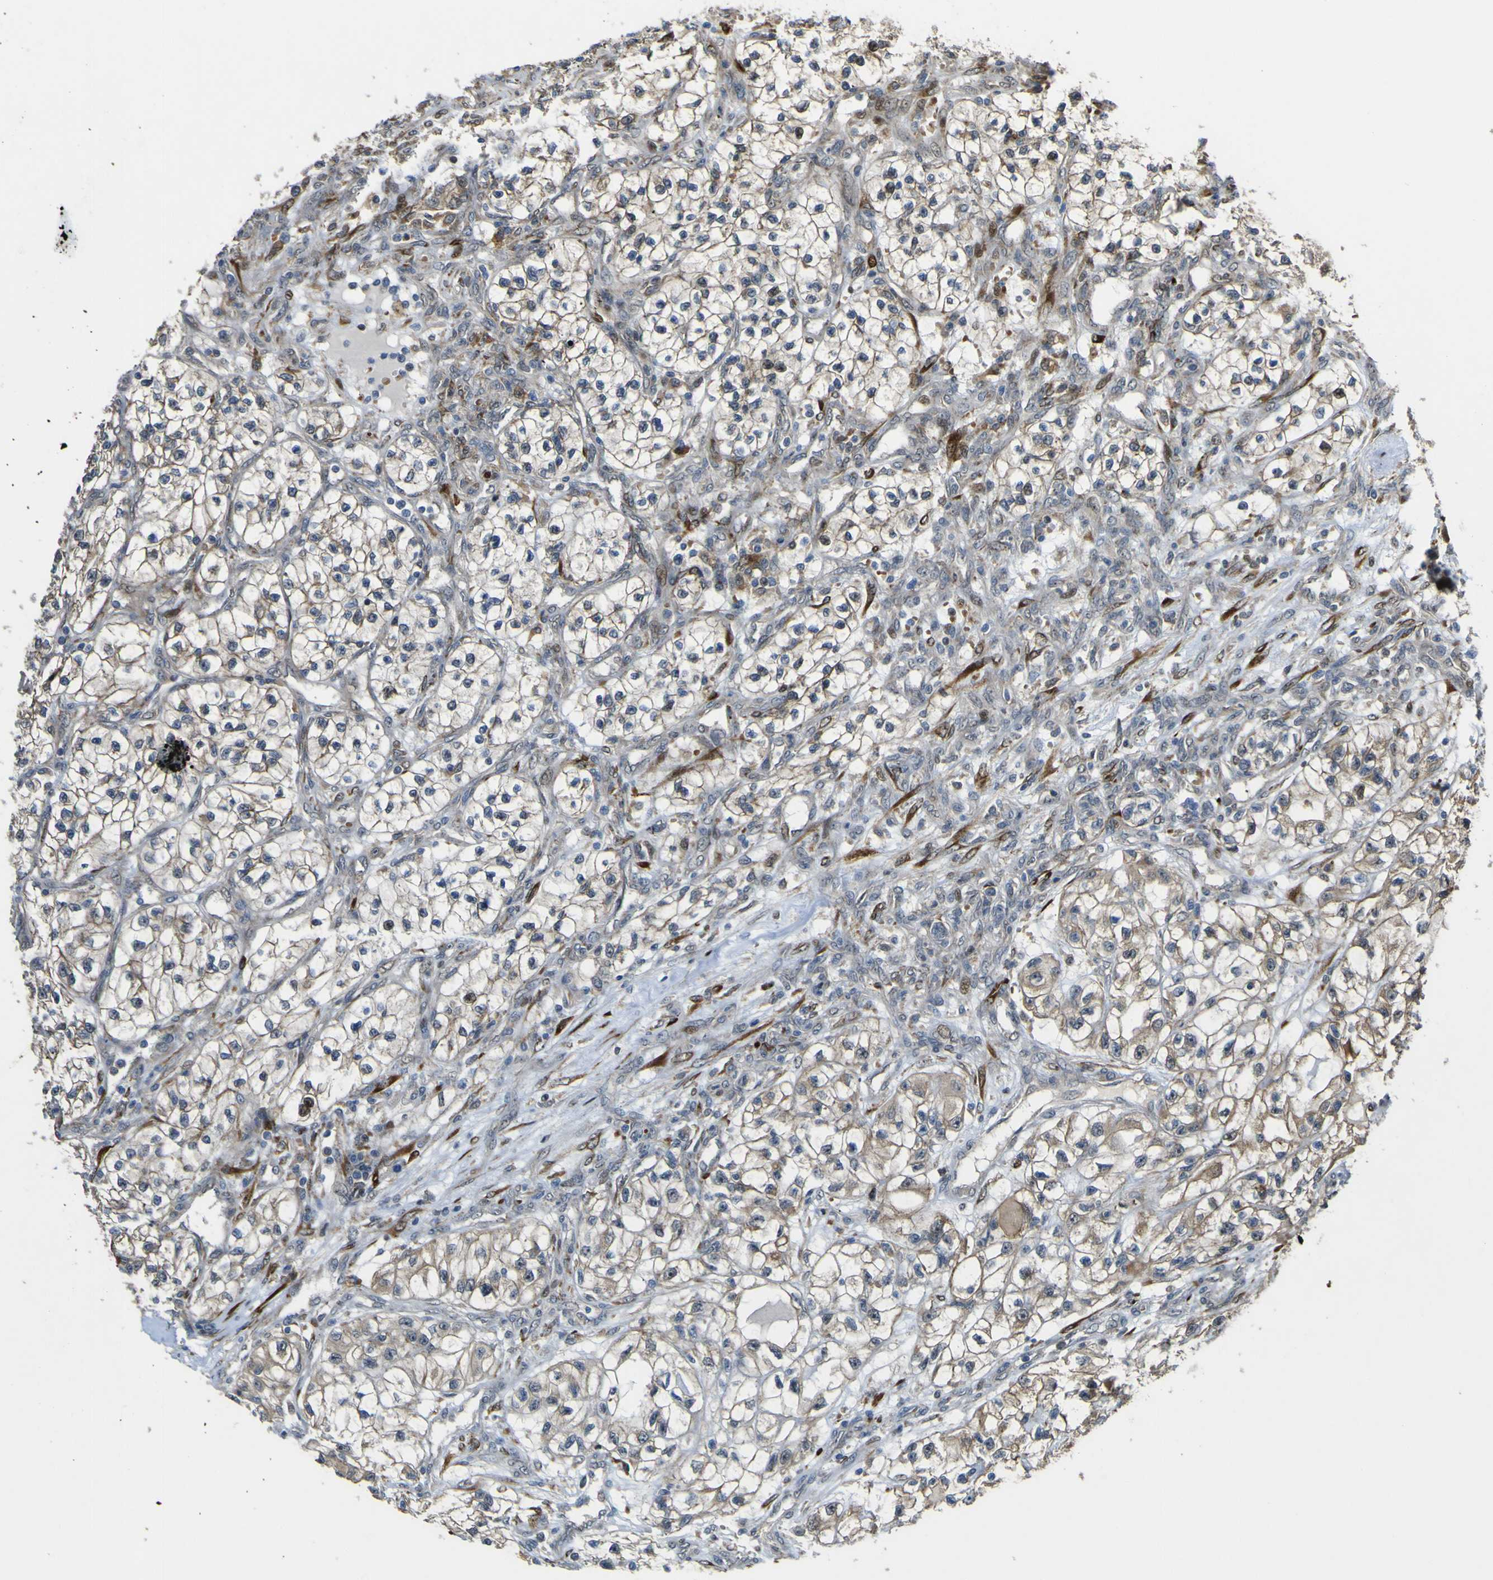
{"staining": {"intensity": "weak", "quantity": "25%-75%", "location": "cytoplasmic/membranous"}, "tissue": "renal cancer", "cell_type": "Tumor cells", "image_type": "cancer", "snomed": [{"axis": "morphology", "description": "Adenocarcinoma, NOS"}, {"axis": "topography", "description": "Kidney"}], "caption": "Immunohistochemistry micrograph of human adenocarcinoma (renal) stained for a protein (brown), which shows low levels of weak cytoplasmic/membranous positivity in about 25%-75% of tumor cells.", "gene": "LBHD1", "patient": {"sex": "female", "age": 57}}